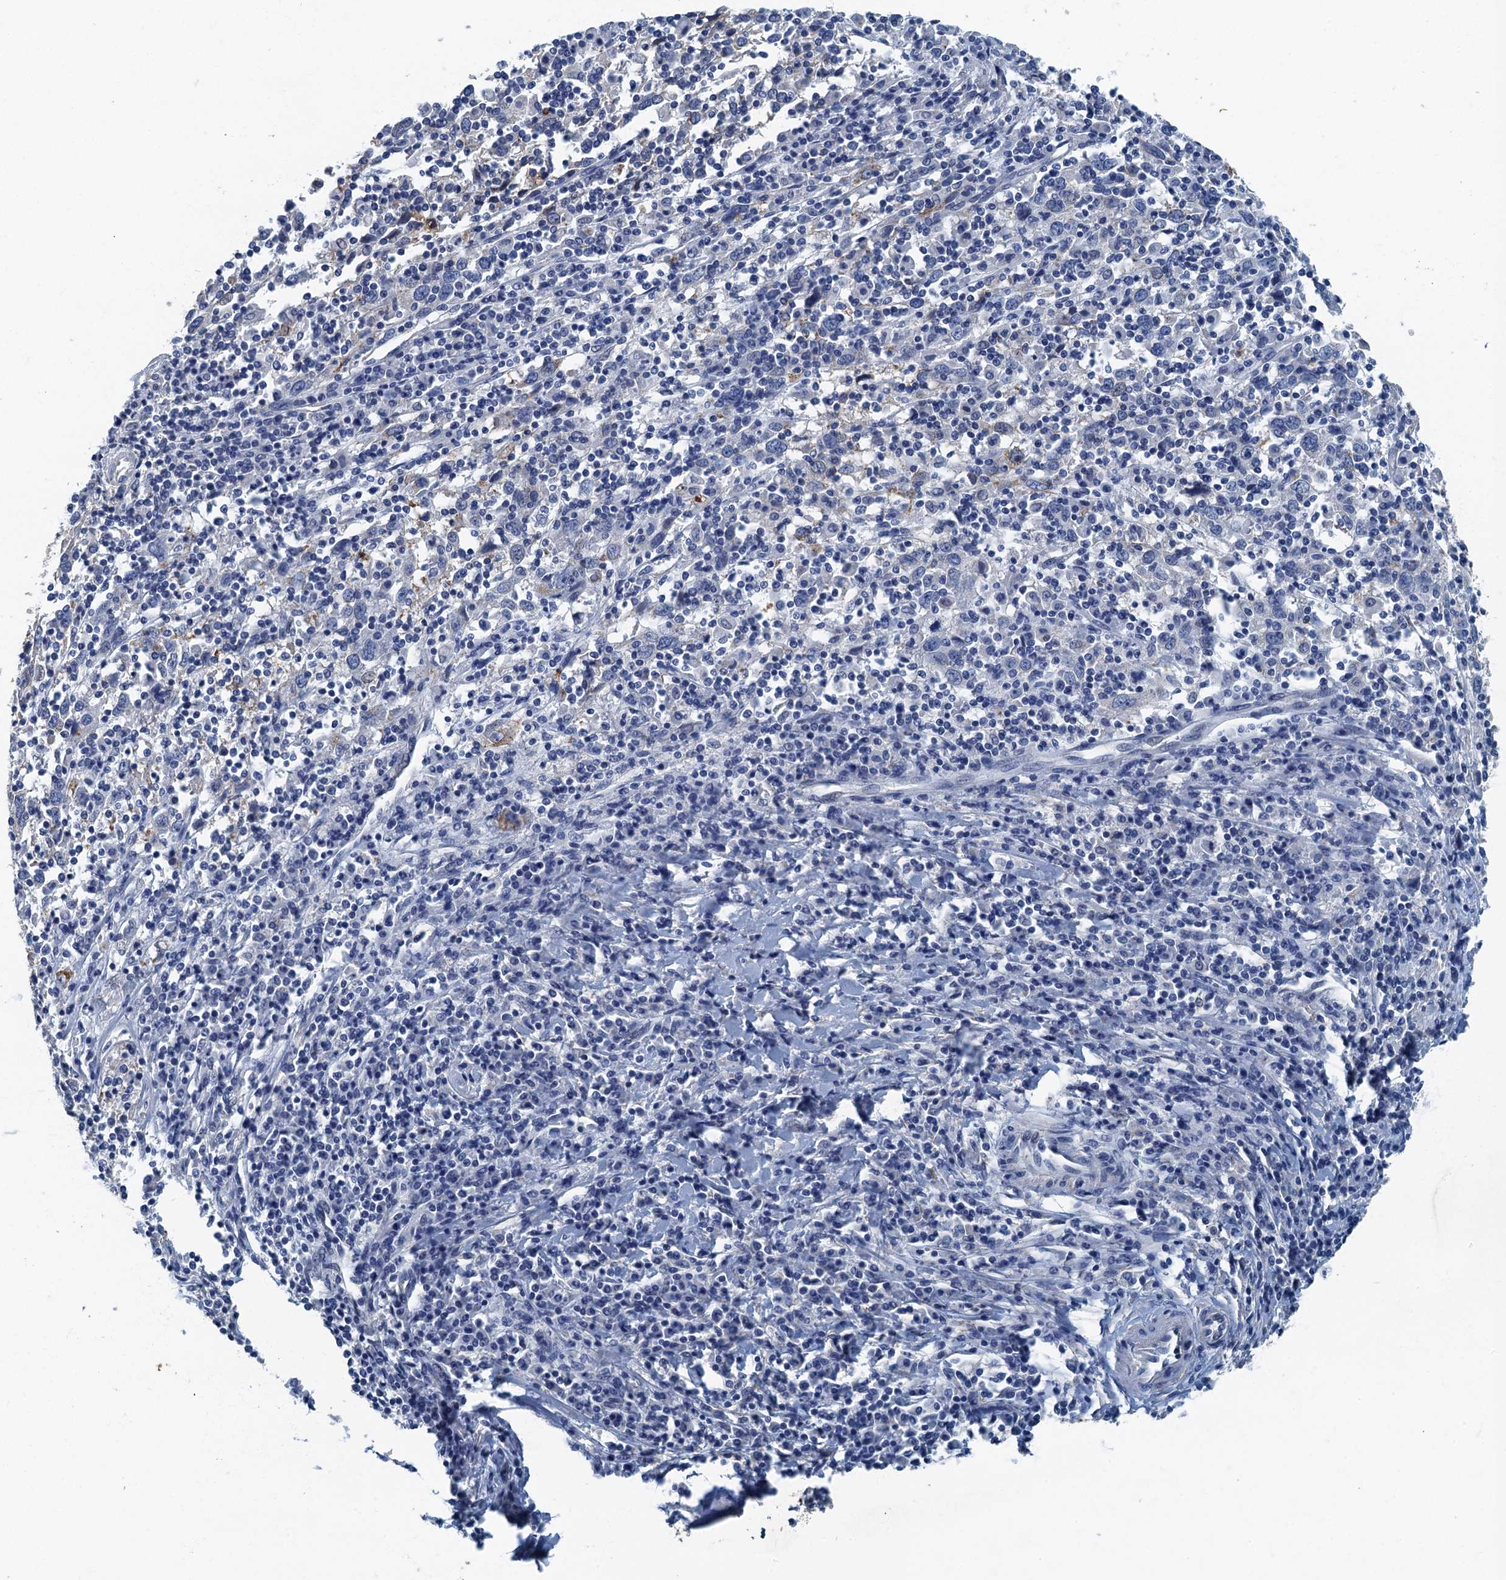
{"staining": {"intensity": "negative", "quantity": "none", "location": "none"}, "tissue": "cervical cancer", "cell_type": "Tumor cells", "image_type": "cancer", "snomed": [{"axis": "morphology", "description": "Squamous cell carcinoma, NOS"}, {"axis": "topography", "description": "Cervix"}], "caption": "High magnification brightfield microscopy of squamous cell carcinoma (cervical) stained with DAB (3,3'-diaminobenzidine) (brown) and counterstained with hematoxylin (blue): tumor cells show no significant staining. The staining was performed using DAB (3,3'-diaminobenzidine) to visualize the protein expression in brown, while the nuclei were stained in blue with hematoxylin (Magnification: 20x).", "gene": "GADL1", "patient": {"sex": "female", "age": 46}}